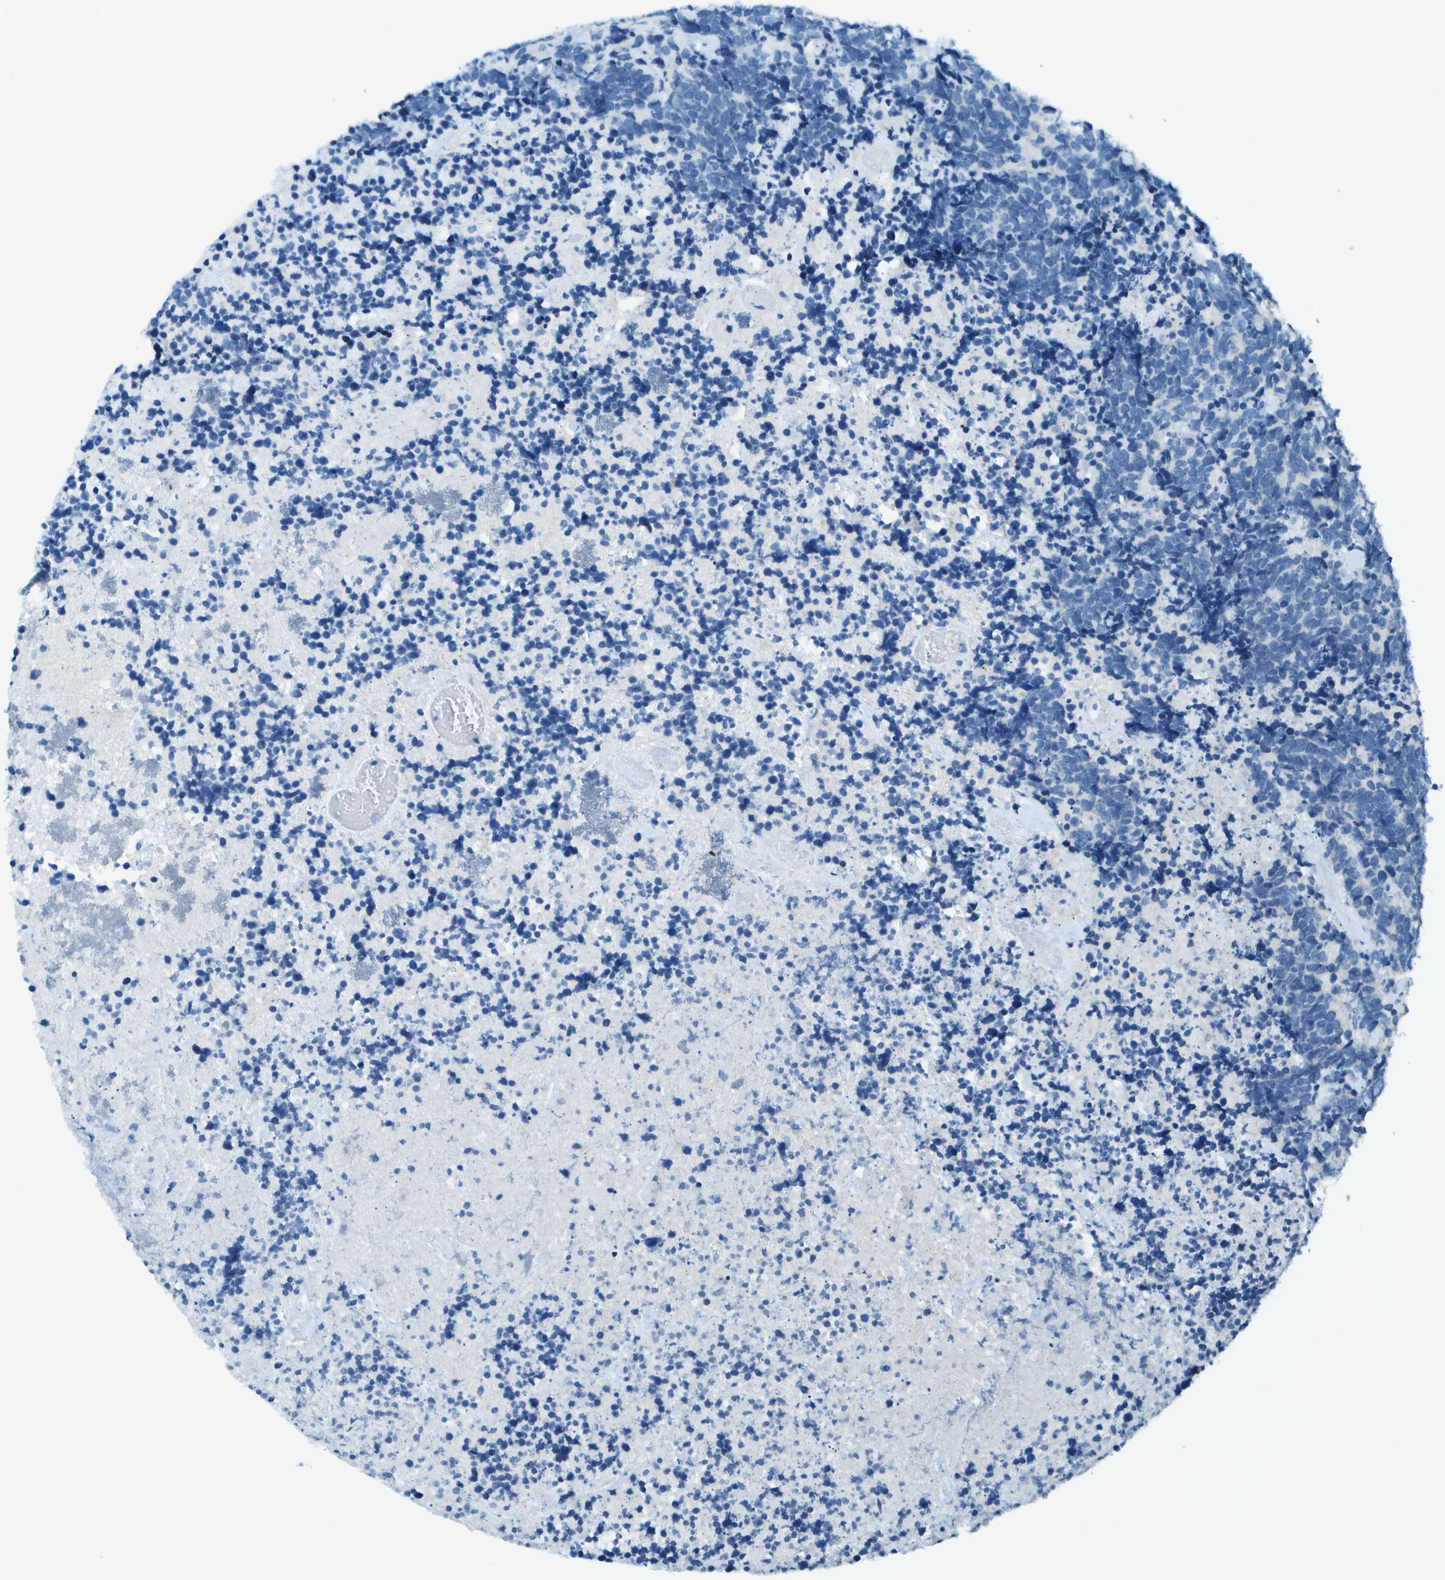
{"staining": {"intensity": "negative", "quantity": "none", "location": "none"}, "tissue": "carcinoid", "cell_type": "Tumor cells", "image_type": "cancer", "snomed": [{"axis": "morphology", "description": "Carcinoma, NOS"}, {"axis": "morphology", "description": "Carcinoid, malignant, NOS"}, {"axis": "topography", "description": "Urinary bladder"}], "caption": "DAB (3,3'-diaminobenzidine) immunohistochemical staining of human carcinoid reveals no significant expression in tumor cells. (DAB immunohistochemistry (IHC), high magnification).", "gene": "LGI2", "patient": {"sex": "male", "age": 57}}